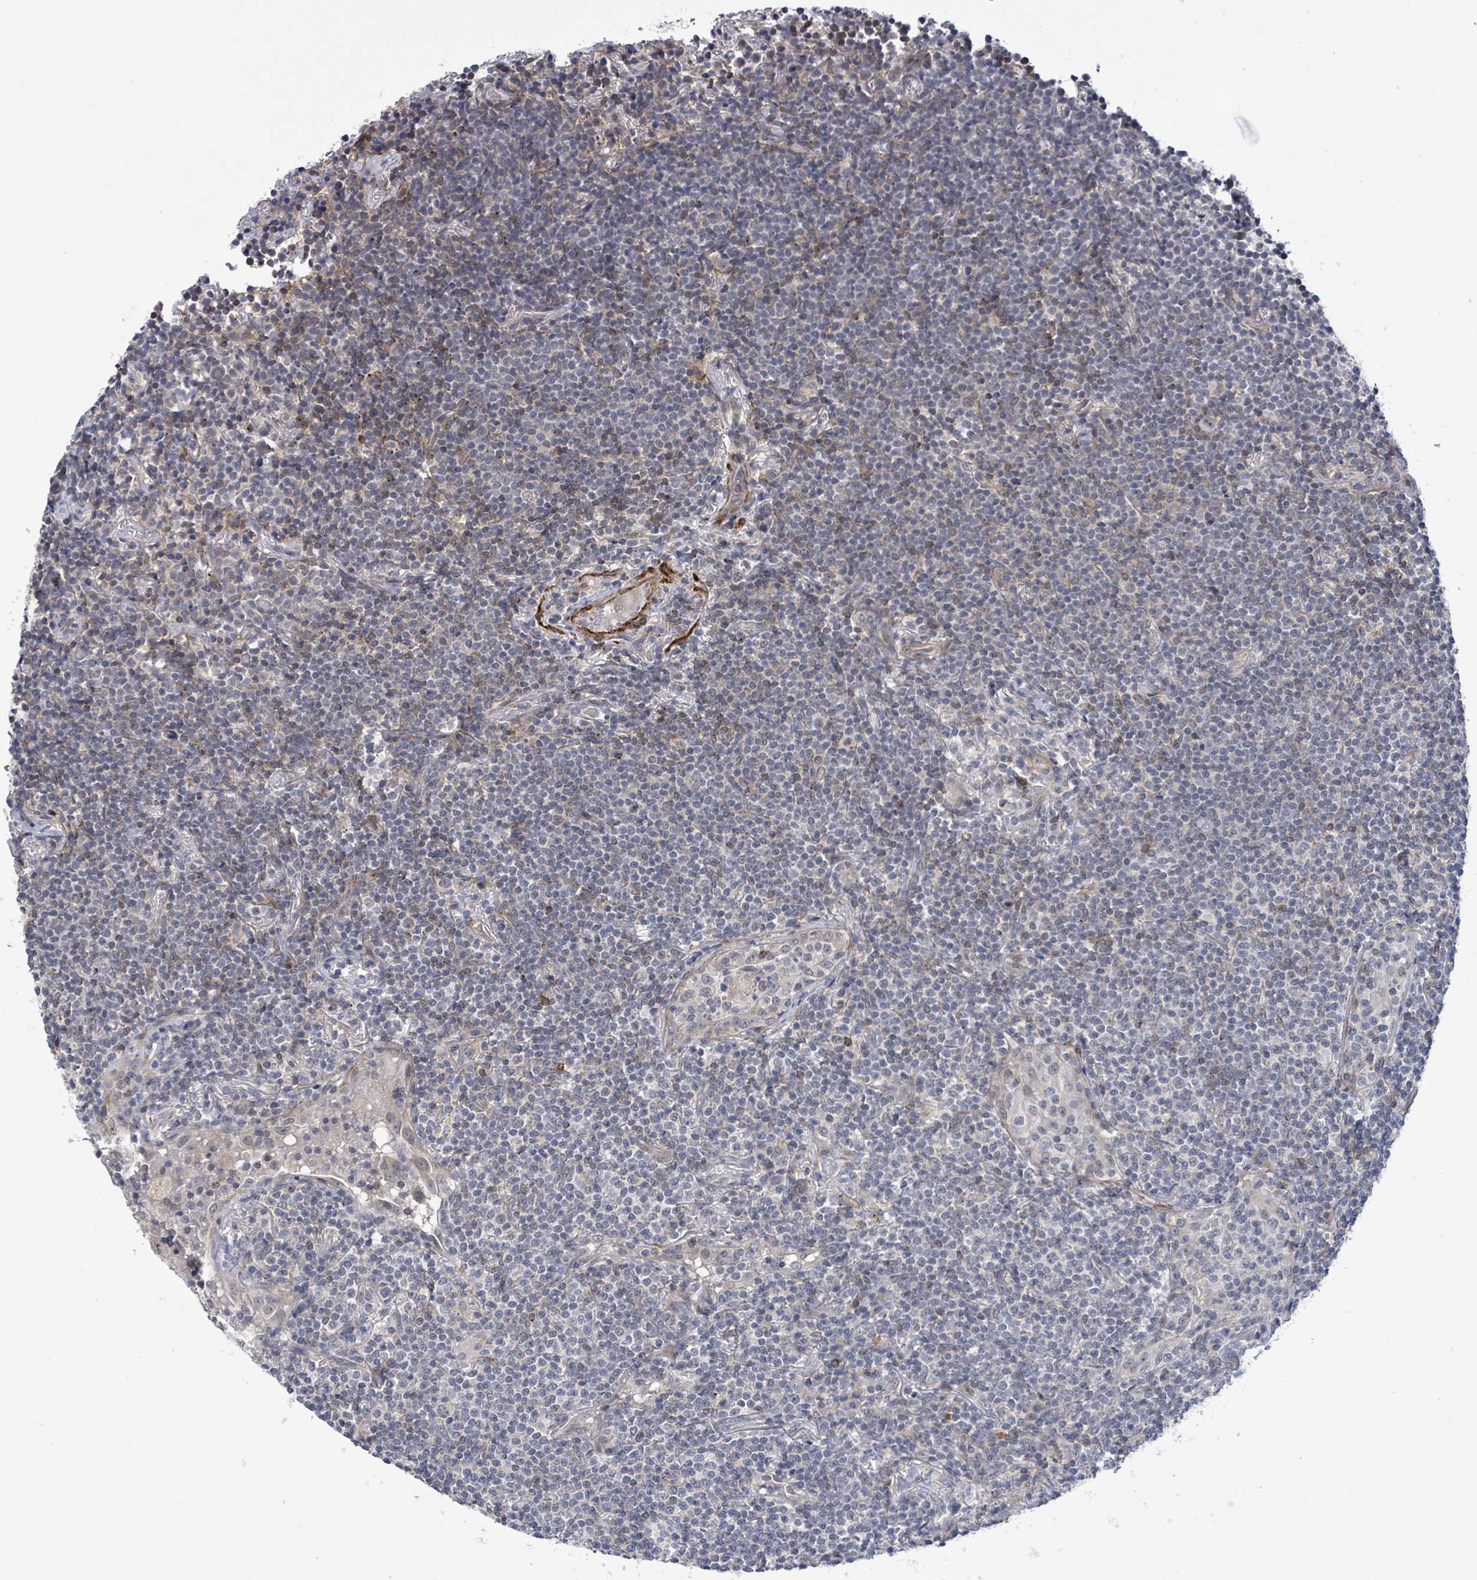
{"staining": {"intensity": "negative", "quantity": "none", "location": "none"}, "tissue": "lymphoma", "cell_type": "Tumor cells", "image_type": "cancer", "snomed": [{"axis": "morphology", "description": "Malignant lymphoma, non-Hodgkin's type, Low grade"}, {"axis": "topography", "description": "Lung"}], "caption": "Immunohistochemistry (IHC) image of neoplastic tissue: human low-grade malignant lymphoma, non-Hodgkin's type stained with DAB demonstrates no significant protein expression in tumor cells.", "gene": "AMMECR1", "patient": {"sex": "female", "age": 71}}